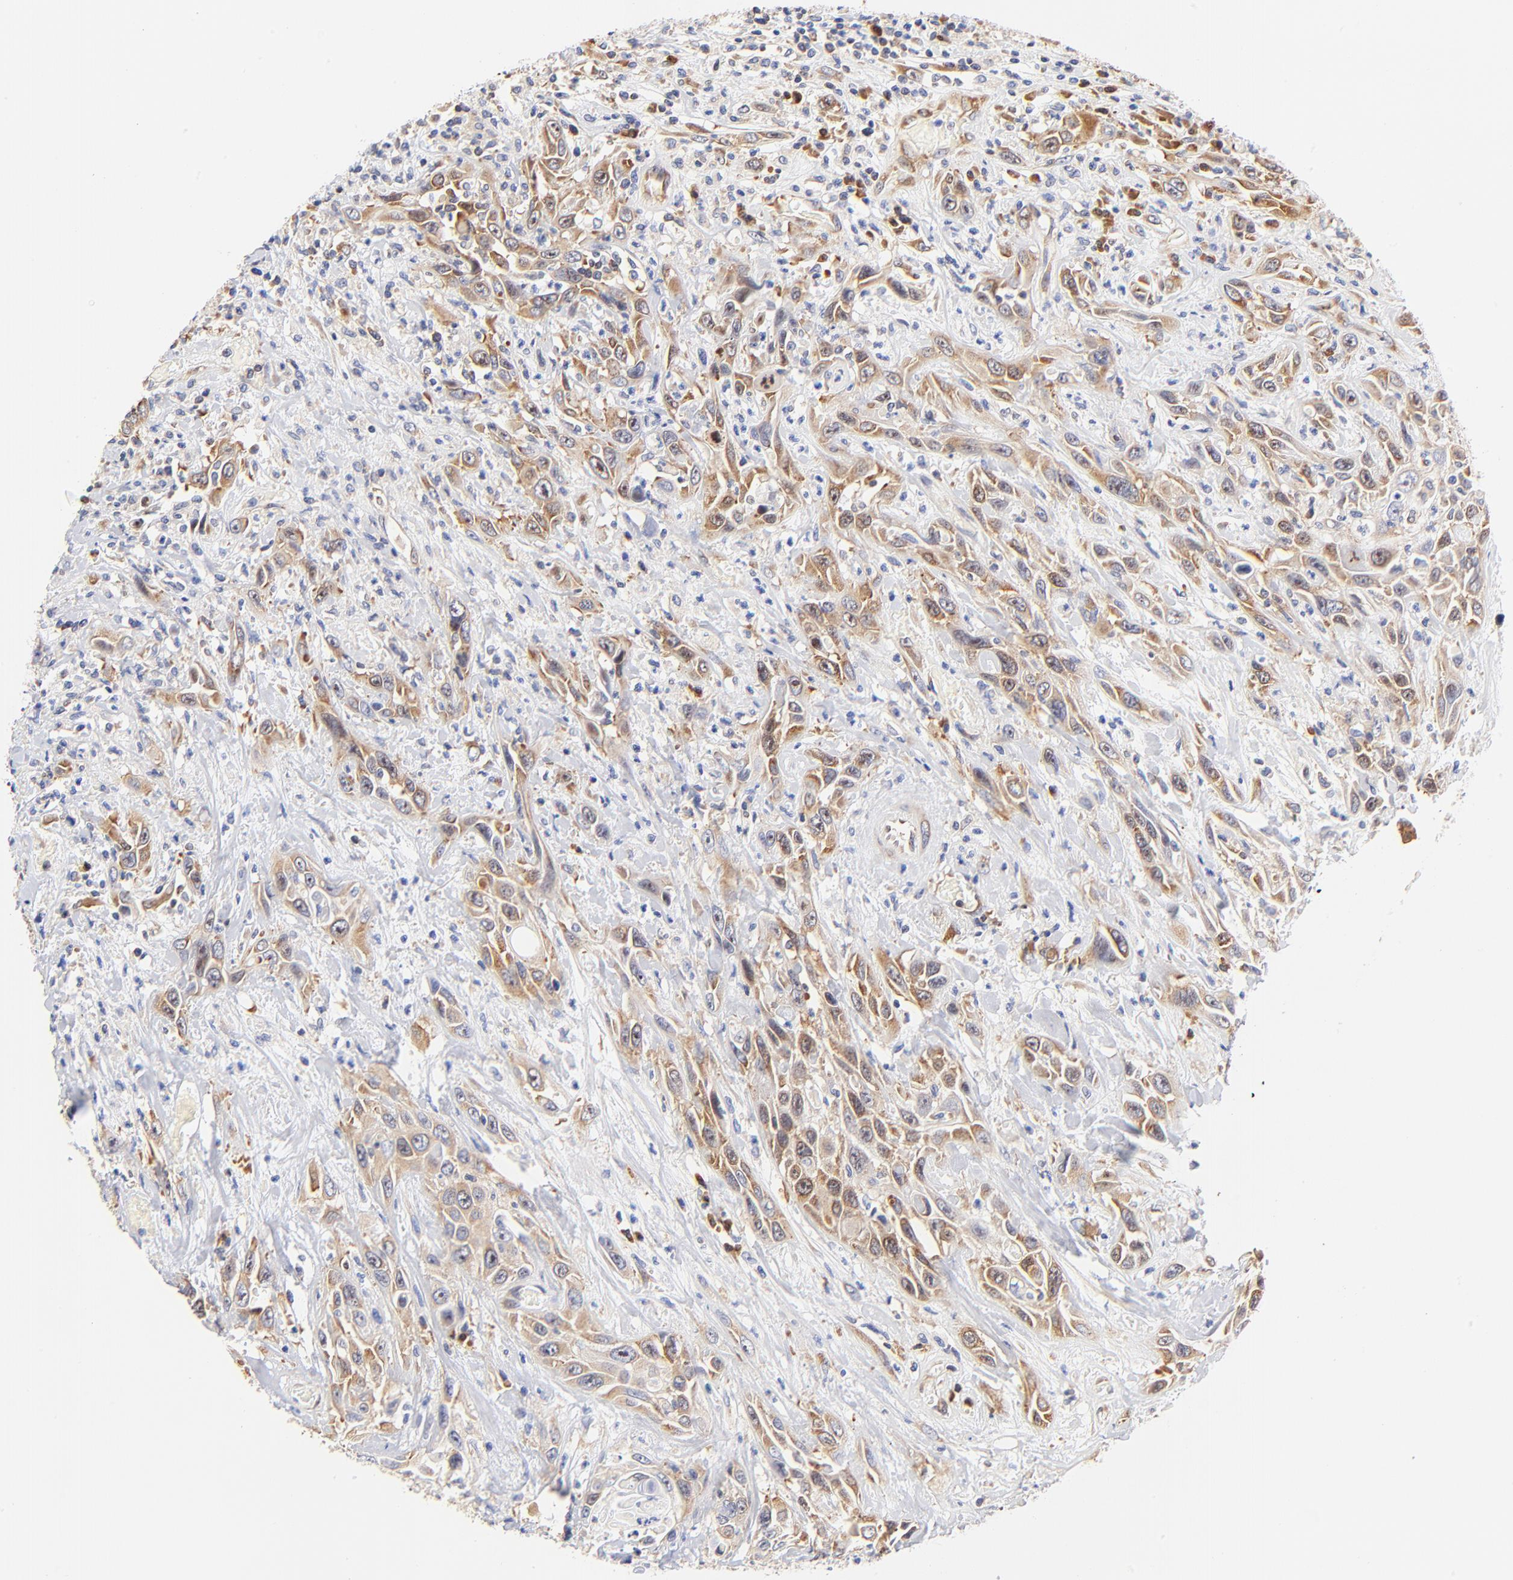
{"staining": {"intensity": "moderate", "quantity": ">75%", "location": "cytoplasmic/membranous"}, "tissue": "urothelial cancer", "cell_type": "Tumor cells", "image_type": "cancer", "snomed": [{"axis": "morphology", "description": "Urothelial carcinoma, High grade"}, {"axis": "topography", "description": "Urinary bladder"}], "caption": "A histopathology image showing moderate cytoplasmic/membranous expression in about >75% of tumor cells in high-grade urothelial carcinoma, as visualized by brown immunohistochemical staining.", "gene": "RPL27", "patient": {"sex": "female", "age": 84}}